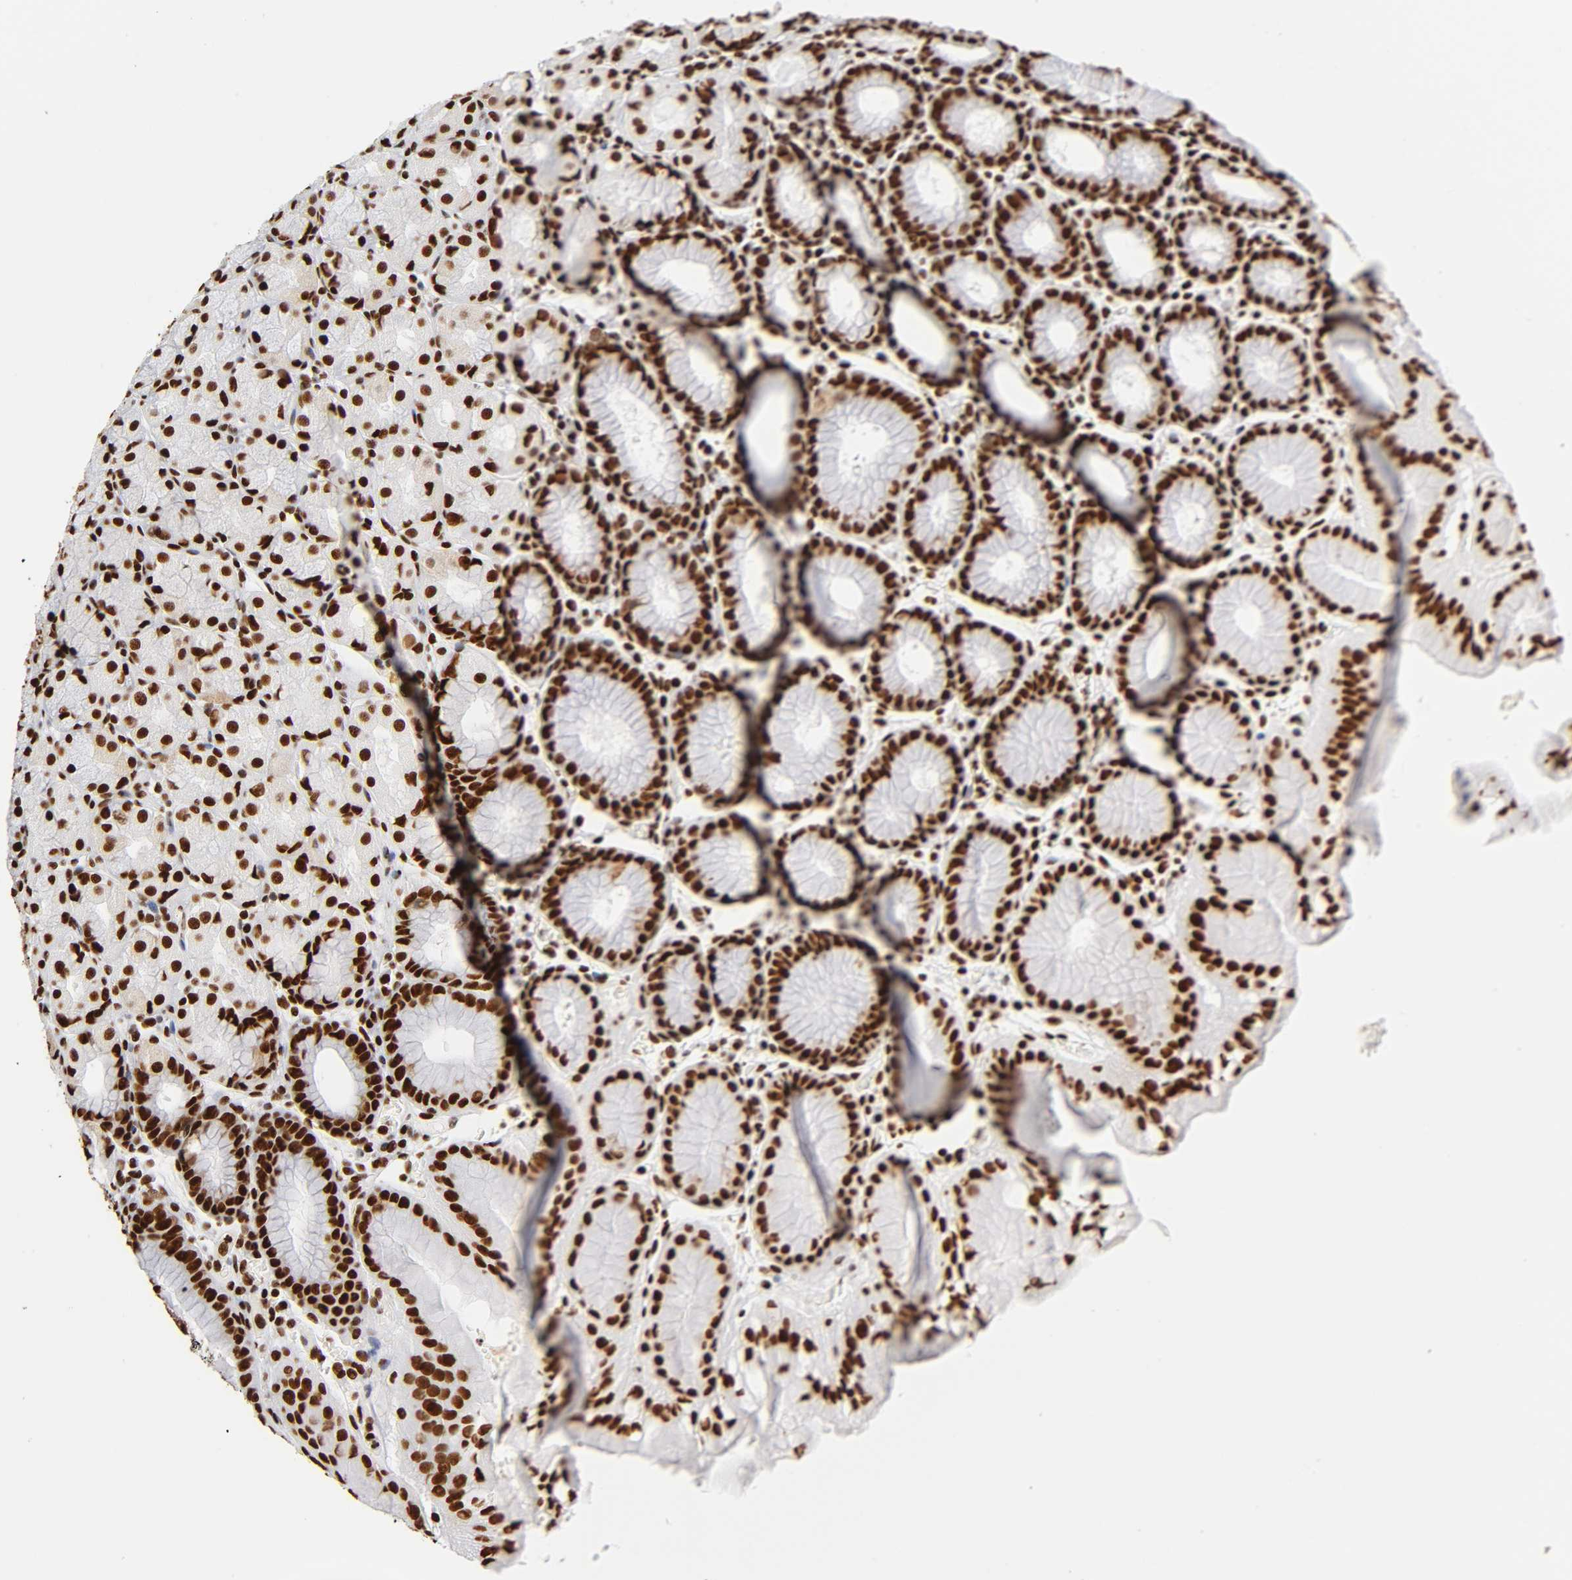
{"staining": {"intensity": "strong", "quantity": ">75%", "location": "nuclear"}, "tissue": "stomach", "cell_type": "Glandular cells", "image_type": "normal", "snomed": [{"axis": "morphology", "description": "Normal tissue, NOS"}, {"axis": "topography", "description": "Stomach, upper"}, {"axis": "topography", "description": "Stomach"}], "caption": "Glandular cells demonstrate high levels of strong nuclear positivity in approximately >75% of cells in normal human stomach.", "gene": "XRCC6", "patient": {"sex": "male", "age": 76}}